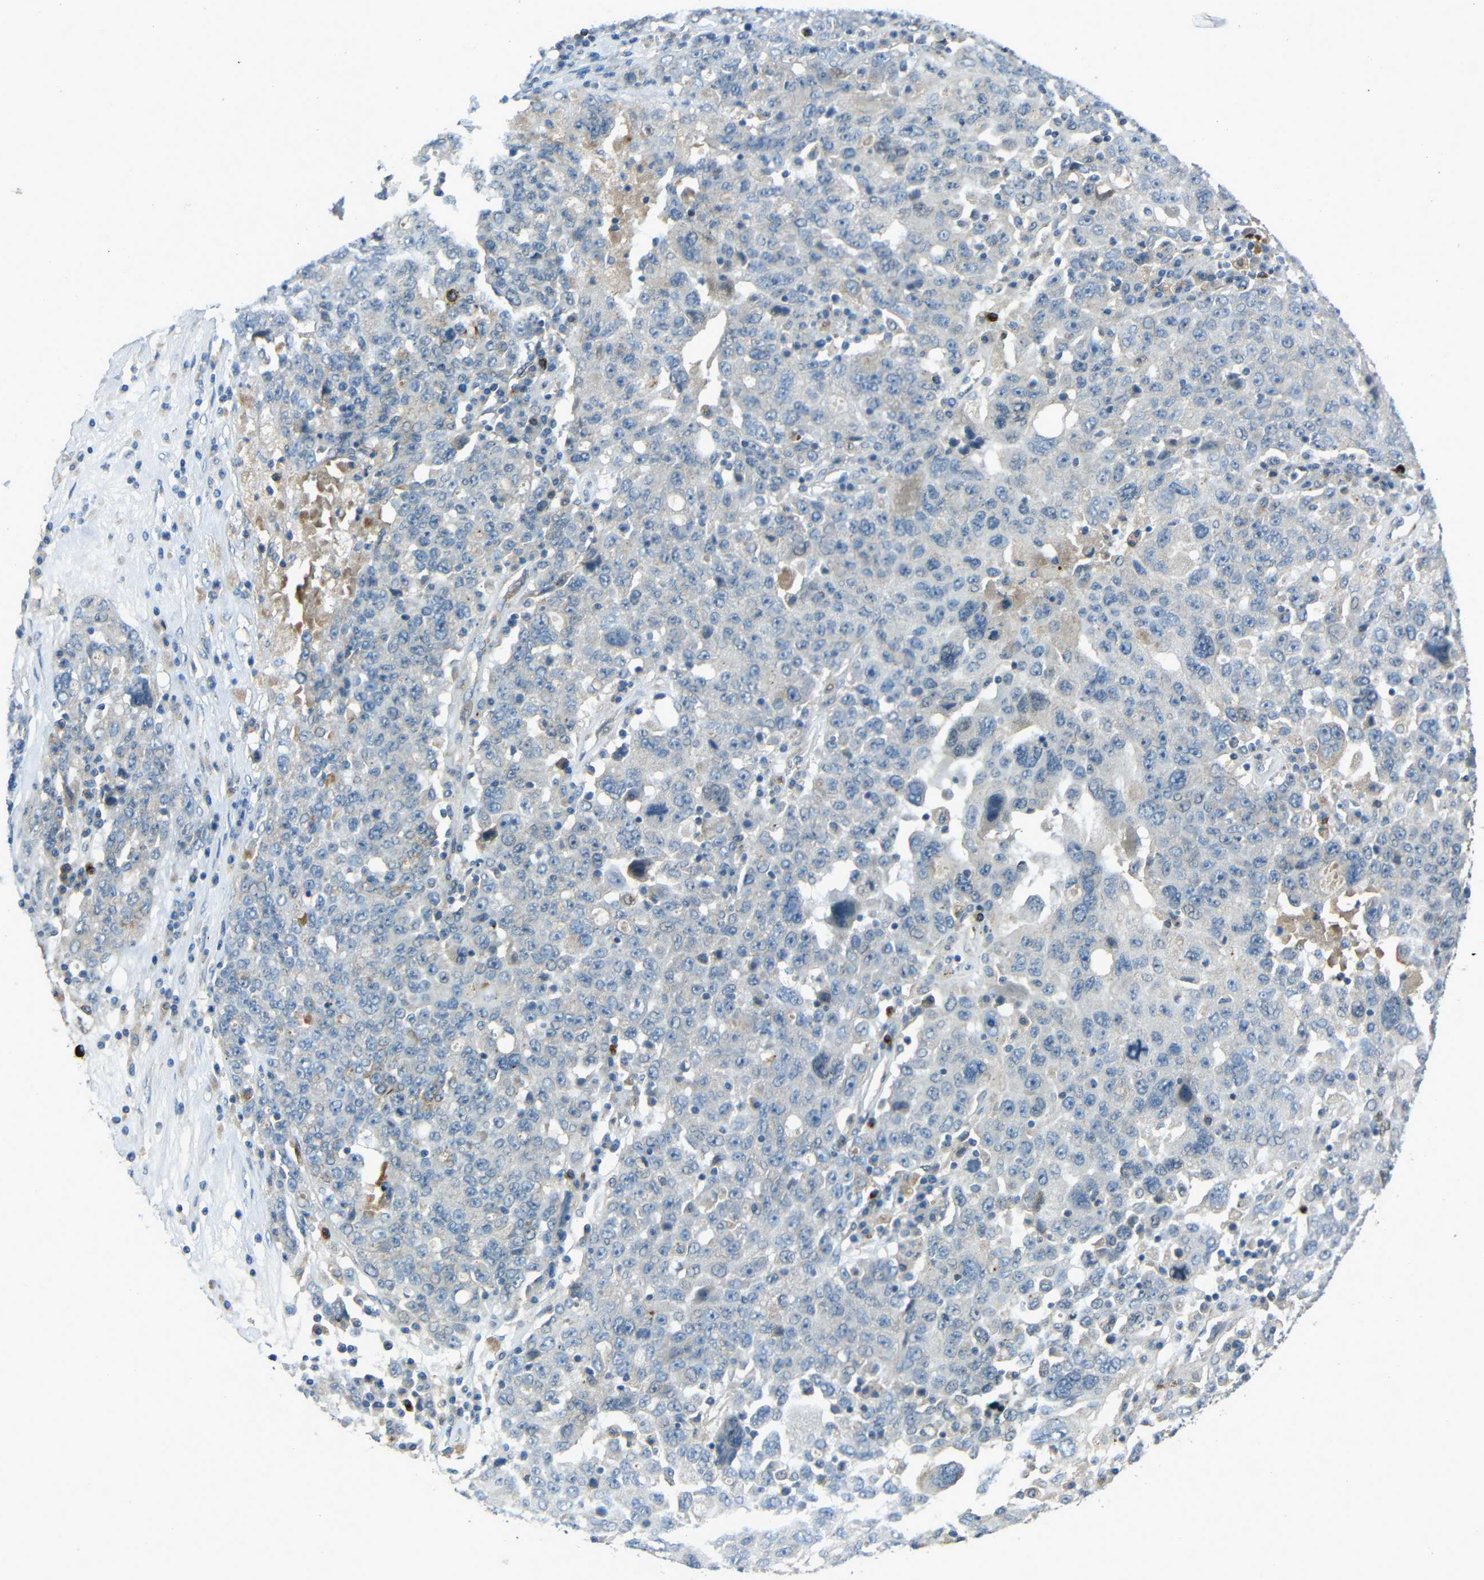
{"staining": {"intensity": "negative", "quantity": "none", "location": "none"}, "tissue": "ovarian cancer", "cell_type": "Tumor cells", "image_type": "cancer", "snomed": [{"axis": "morphology", "description": "Carcinoma, endometroid"}, {"axis": "topography", "description": "Ovary"}], "caption": "High power microscopy micrograph of an IHC micrograph of ovarian cancer (endometroid carcinoma), revealing no significant positivity in tumor cells.", "gene": "DCLK1", "patient": {"sex": "female", "age": 62}}